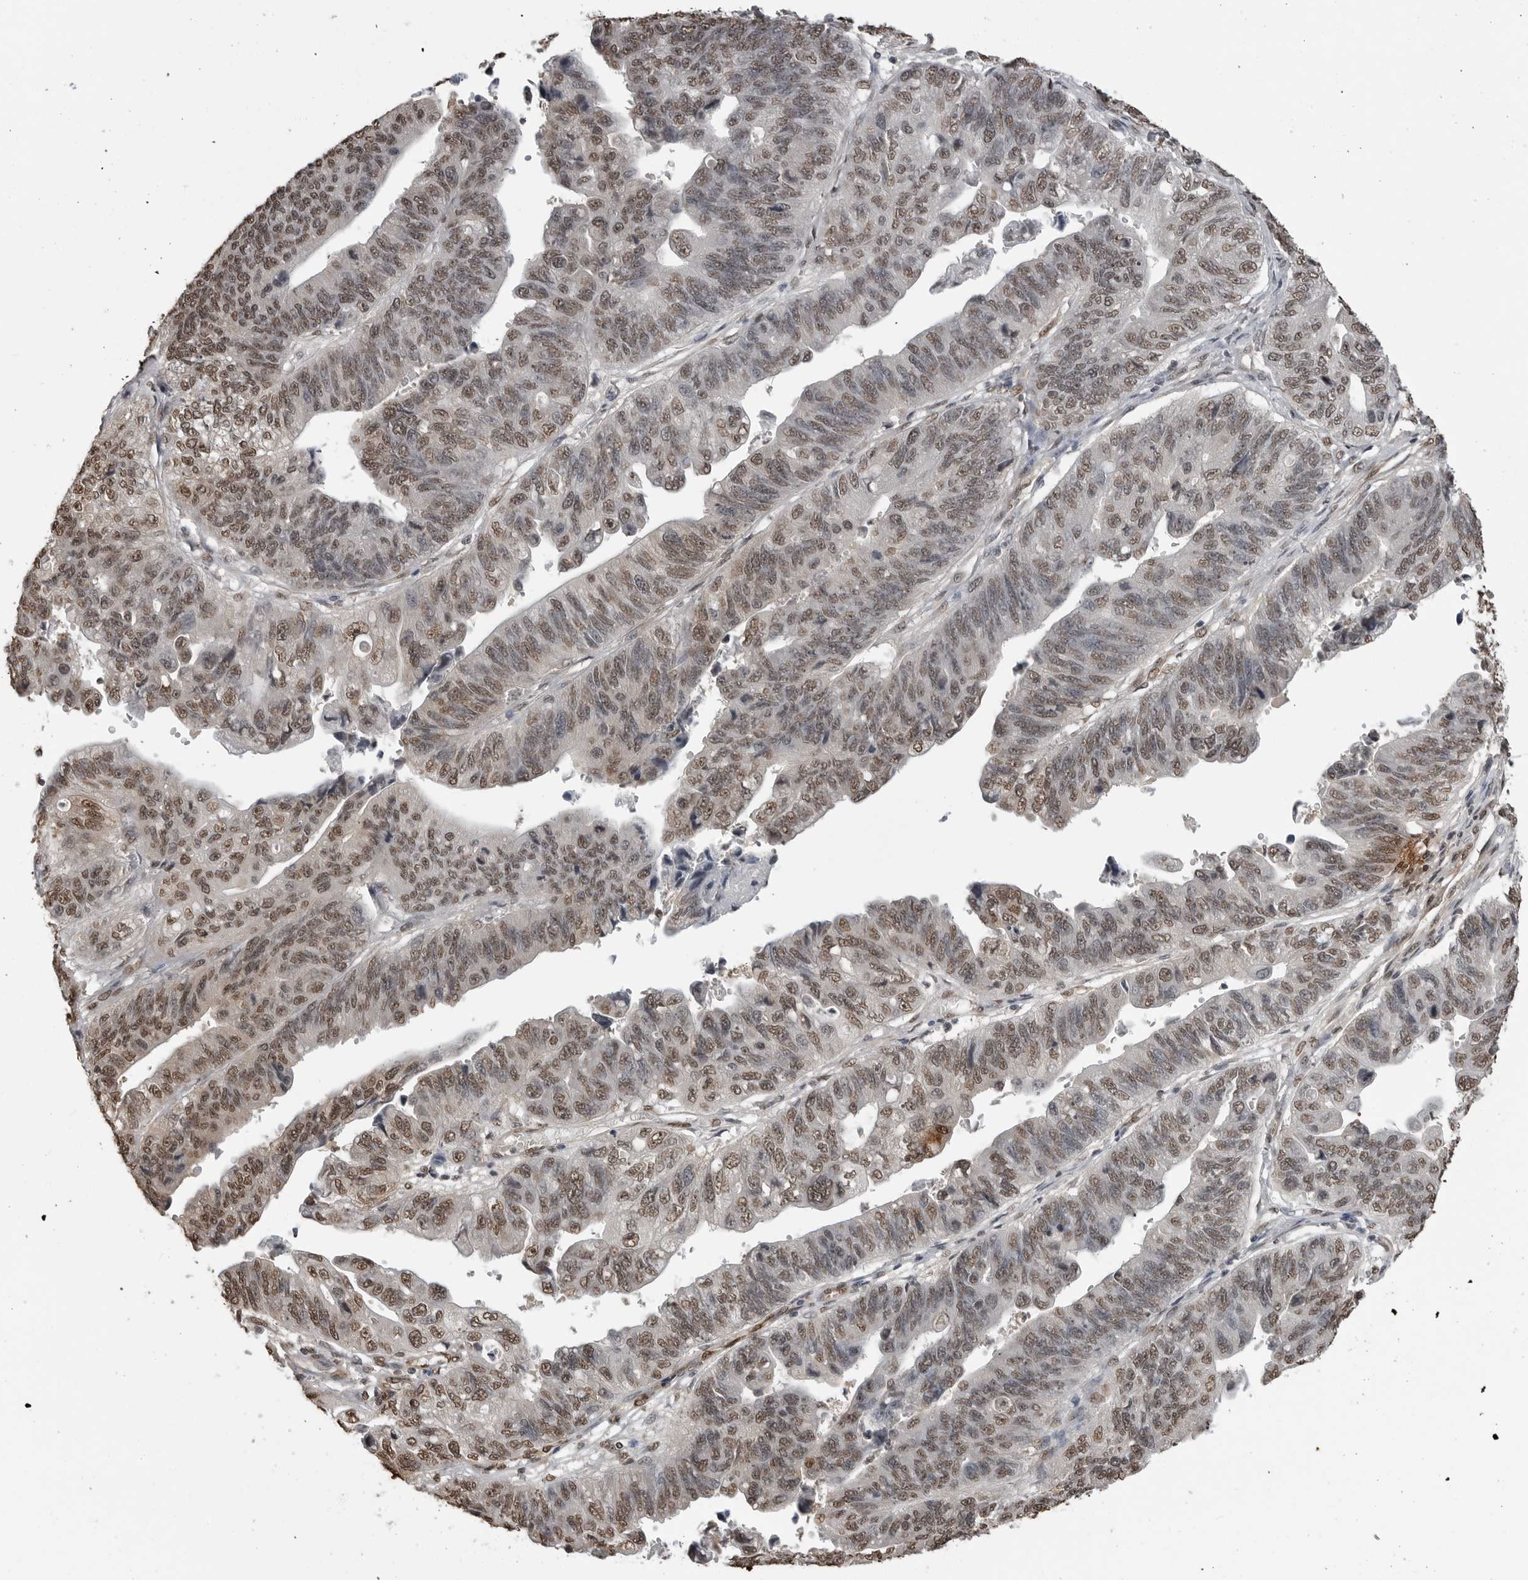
{"staining": {"intensity": "weak", "quantity": ">75%", "location": "nuclear"}, "tissue": "stomach cancer", "cell_type": "Tumor cells", "image_type": "cancer", "snomed": [{"axis": "morphology", "description": "Adenocarcinoma, NOS"}, {"axis": "topography", "description": "Stomach"}], "caption": "Adenocarcinoma (stomach) stained with DAB immunohistochemistry shows low levels of weak nuclear positivity in approximately >75% of tumor cells. (DAB (3,3'-diaminobenzidine) = brown stain, brightfield microscopy at high magnification).", "gene": "SMAD2", "patient": {"sex": "male", "age": 59}}